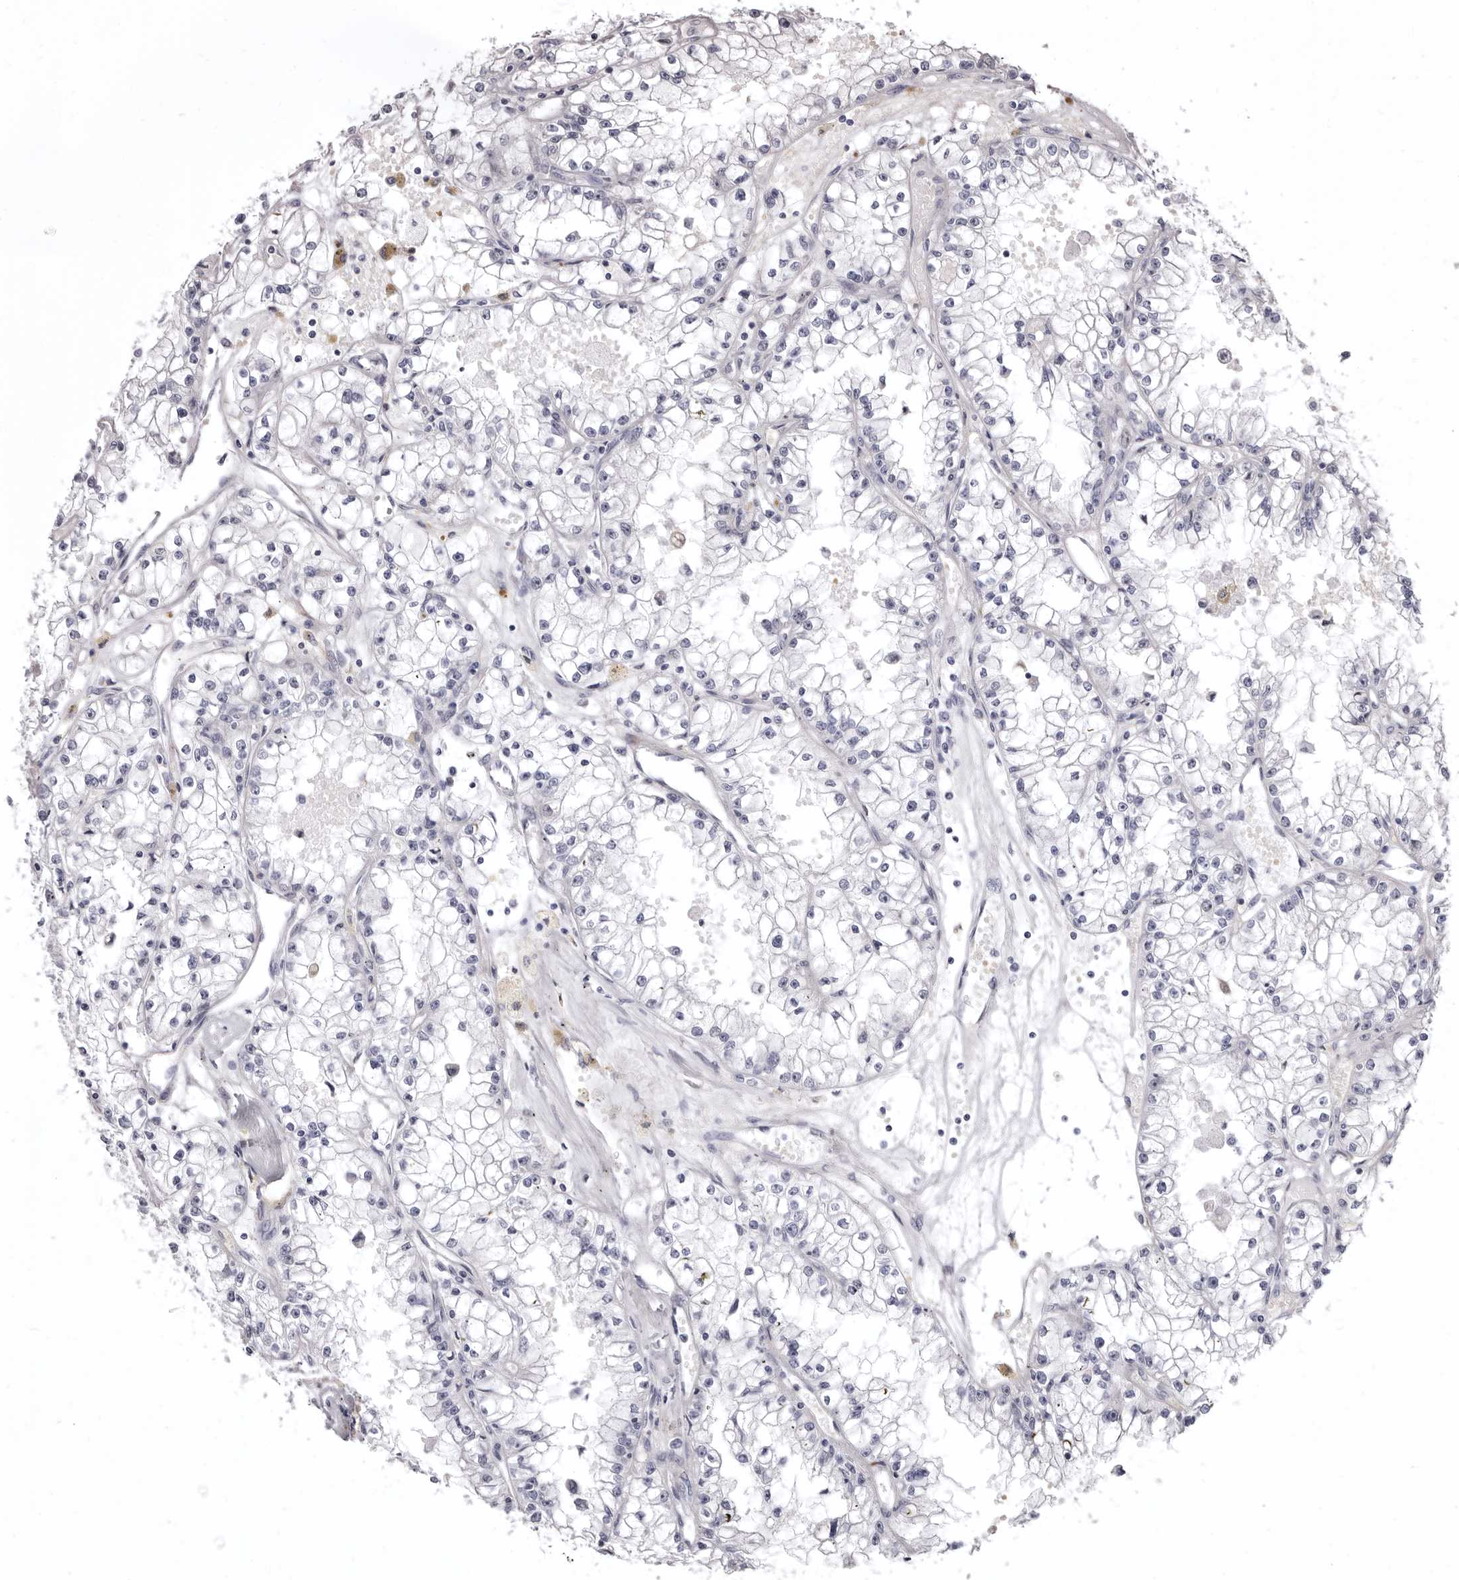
{"staining": {"intensity": "negative", "quantity": "none", "location": "none"}, "tissue": "renal cancer", "cell_type": "Tumor cells", "image_type": "cancer", "snomed": [{"axis": "morphology", "description": "Adenocarcinoma, NOS"}, {"axis": "topography", "description": "Kidney"}], "caption": "Immunohistochemistry photomicrograph of neoplastic tissue: human renal adenocarcinoma stained with DAB (3,3'-diaminobenzidine) shows no significant protein positivity in tumor cells. (DAB immunohistochemistry (IHC) with hematoxylin counter stain).", "gene": "AIDA", "patient": {"sex": "male", "age": 56}}